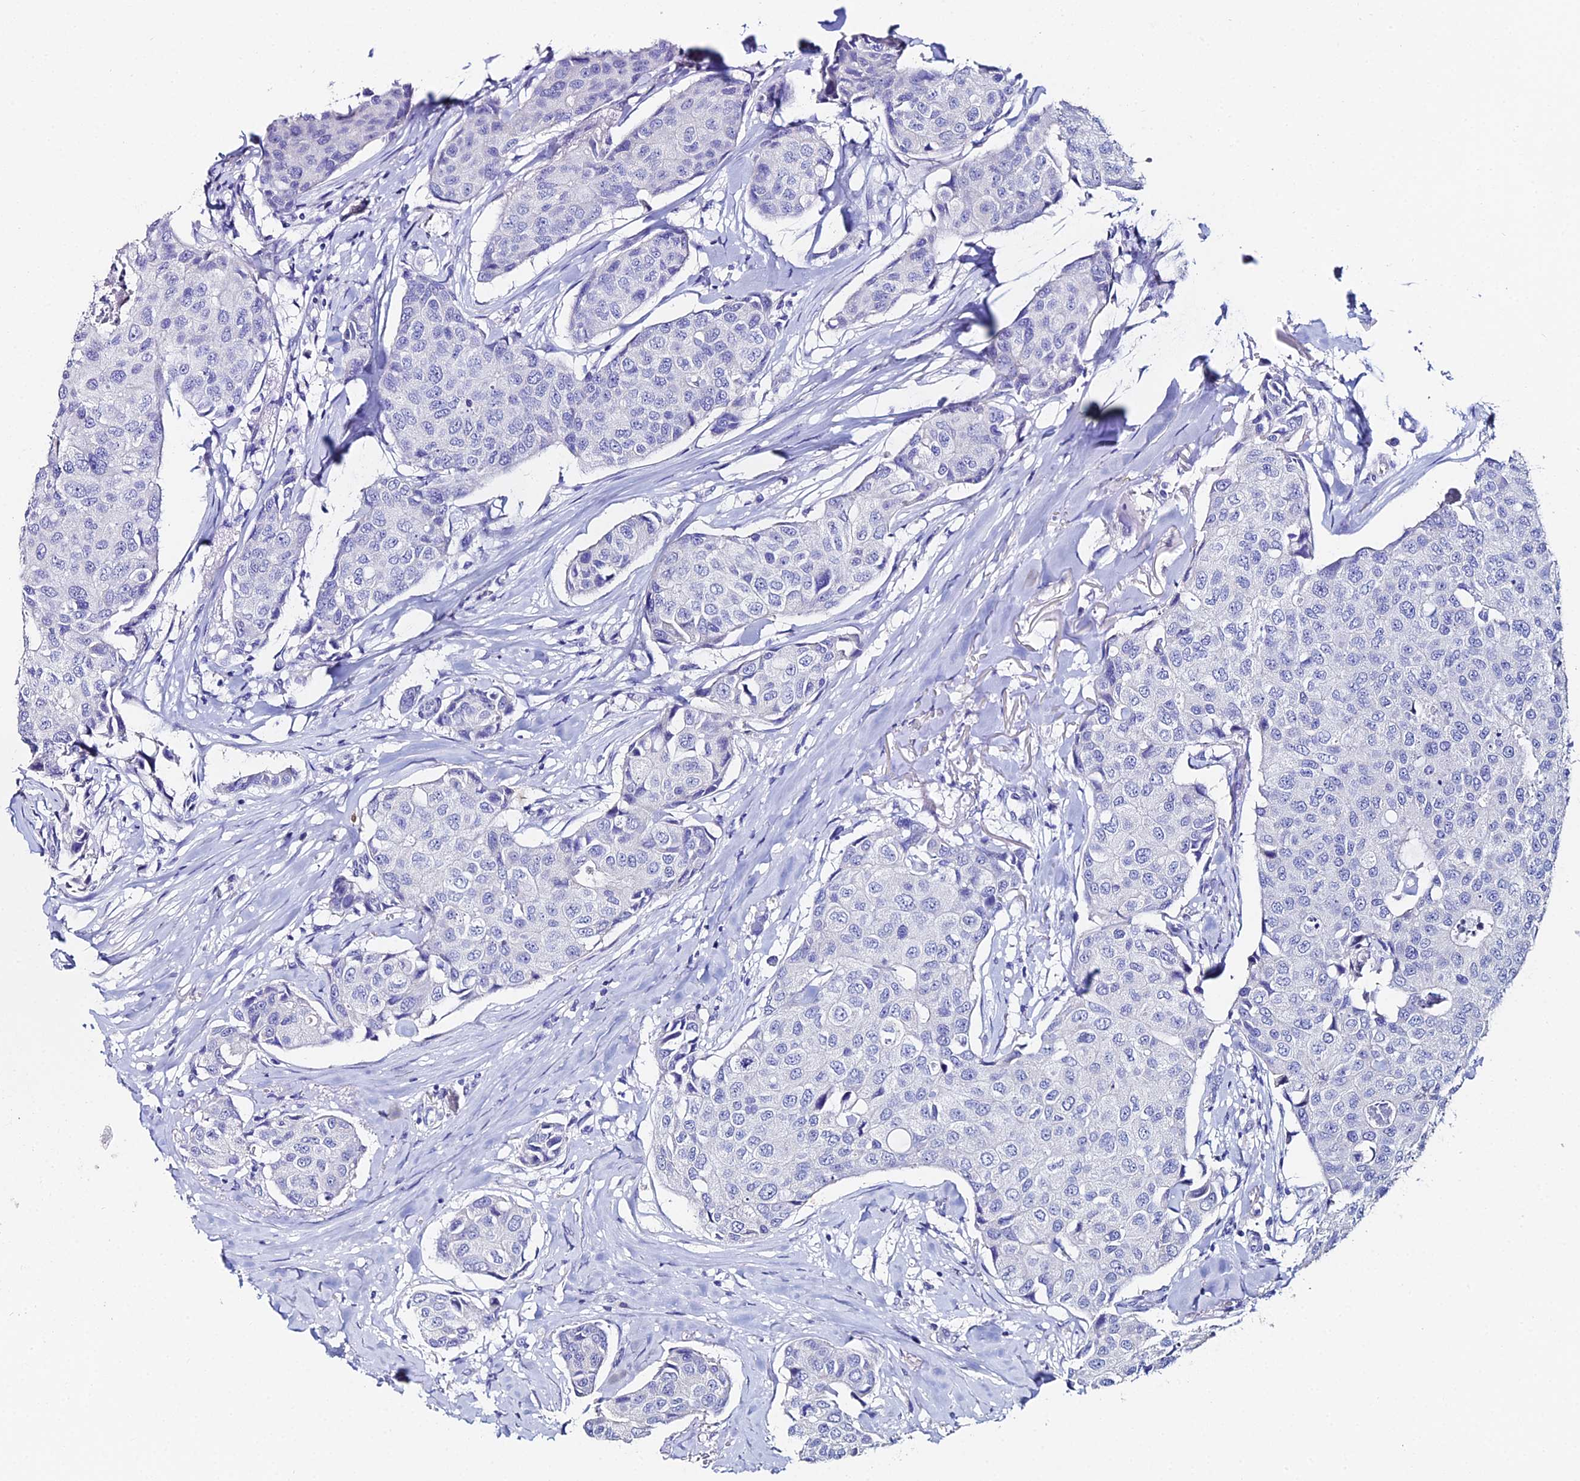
{"staining": {"intensity": "negative", "quantity": "none", "location": "none"}, "tissue": "breast cancer", "cell_type": "Tumor cells", "image_type": "cancer", "snomed": [{"axis": "morphology", "description": "Duct carcinoma"}, {"axis": "topography", "description": "Breast"}], "caption": "A photomicrograph of human breast cancer (intraductal carcinoma) is negative for staining in tumor cells.", "gene": "ESRRG", "patient": {"sex": "female", "age": 80}}